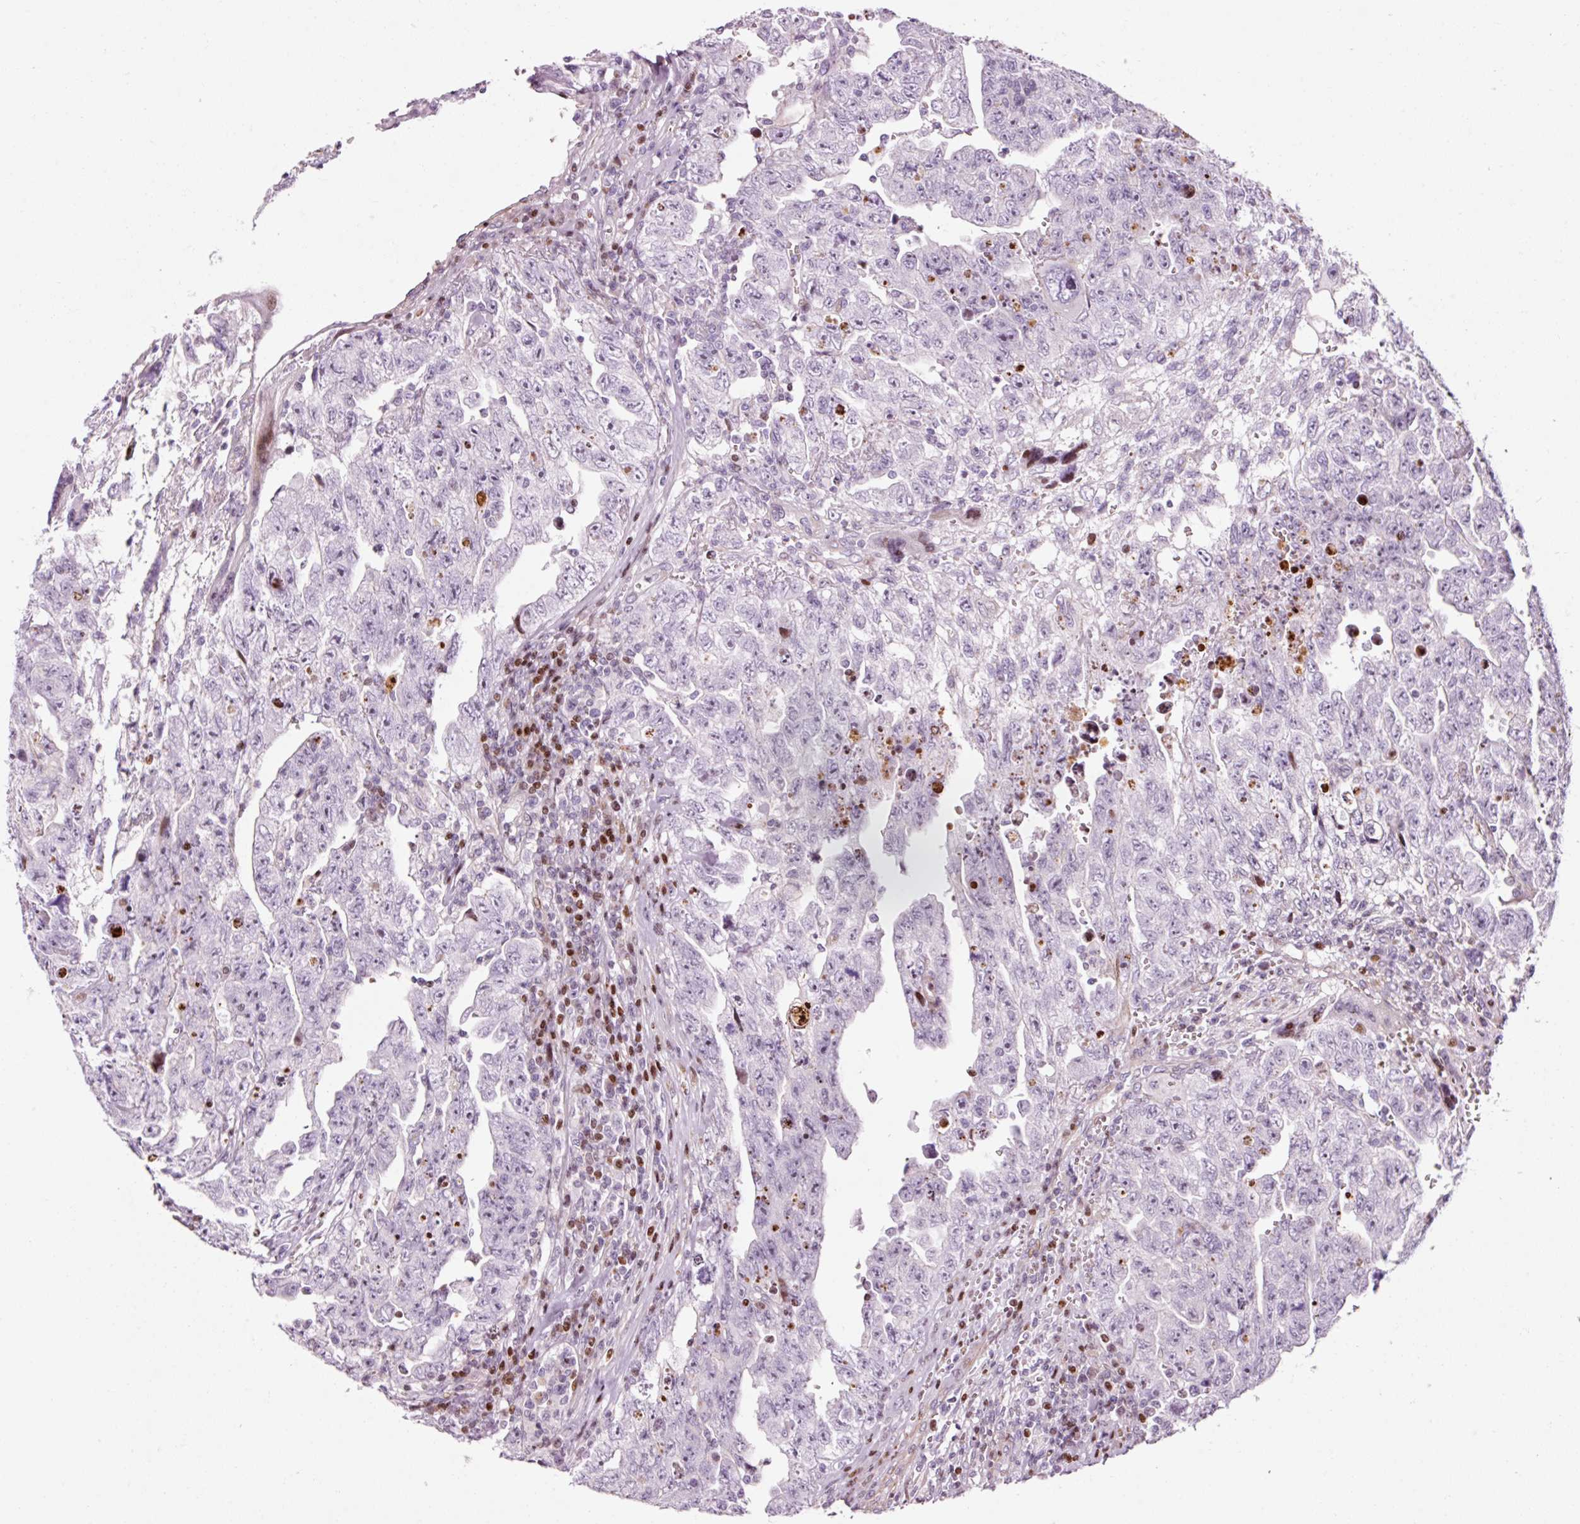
{"staining": {"intensity": "negative", "quantity": "none", "location": "none"}, "tissue": "testis cancer", "cell_type": "Tumor cells", "image_type": "cancer", "snomed": [{"axis": "morphology", "description": "Carcinoma, Embryonal, NOS"}, {"axis": "topography", "description": "Testis"}], "caption": "This is an immunohistochemistry (IHC) photomicrograph of human testis cancer (embryonal carcinoma). There is no staining in tumor cells.", "gene": "ANKRD20A1", "patient": {"sex": "male", "age": 28}}